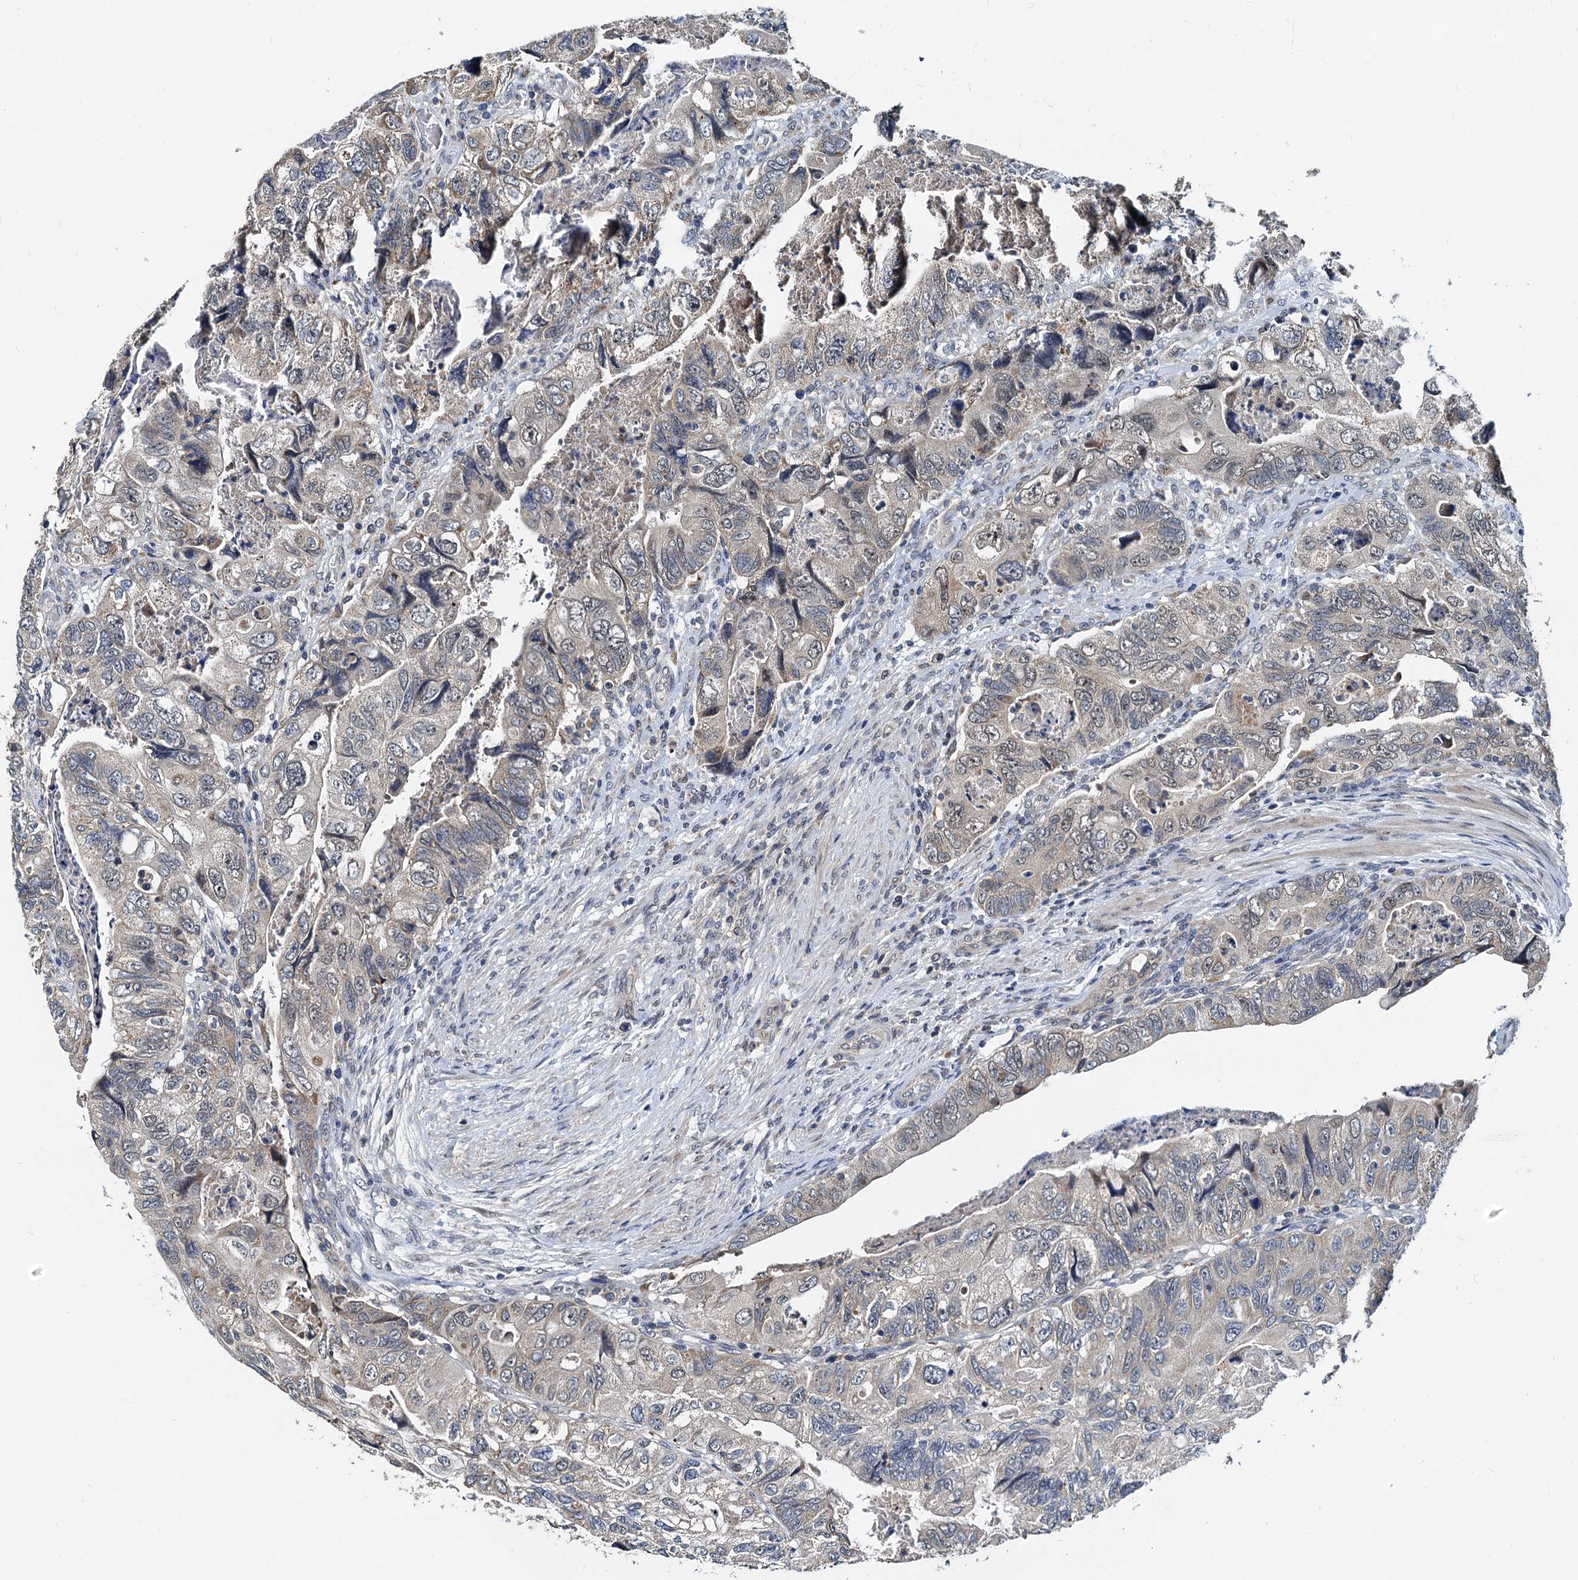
{"staining": {"intensity": "weak", "quantity": "25%-75%", "location": "cytoplasmic/membranous"}, "tissue": "colorectal cancer", "cell_type": "Tumor cells", "image_type": "cancer", "snomed": [{"axis": "morphology", "description": "Adenocarcinoma, NOS"}, {"axis": "topography", "description": "Rectum"}], "caption": "Protein expression analysis of human adenocarcinoma (colorectal) reveals weak cytoplasmic/membranous staining in about 25%-75% of tumor cells.", "gene": "MCMBP", "patient": {"sex": "male", "age": 63}}